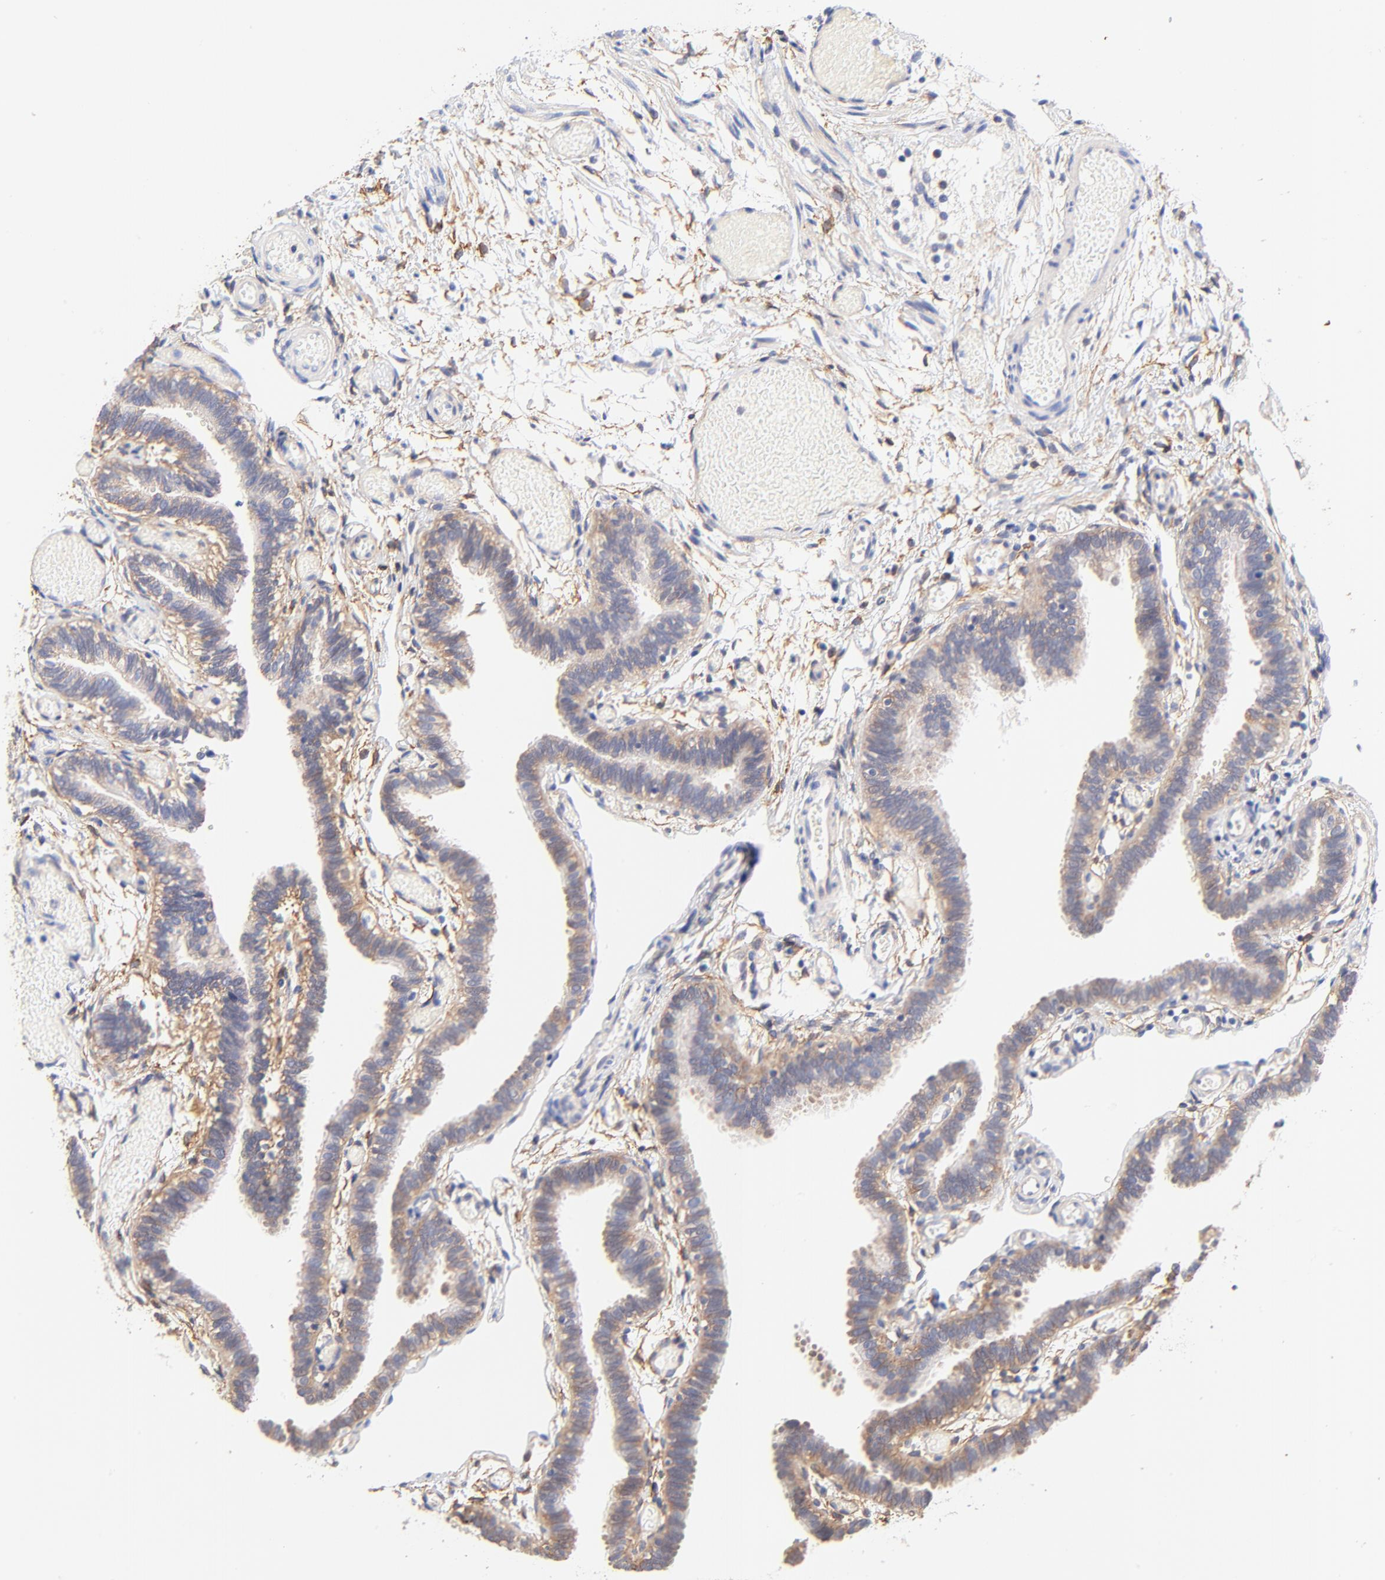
{"staining": {"intensity": "weak", "quantity": ">75%", "location": "cytoplasmic/membranous"}, "tissue": "fallopian tube", "cell_type": "Glandular cells", "image_type": "normal", "snomed": [{"axis": "morphology", "description": "Normal tissue, NOS"}, {"axis": "topography", "description": "Fallopian tube"}], "caption": "Glandular cells exhibit low levels of weak cytoplasmic/membranous staining in approximately >75% of cells in benign fallopian tube.", "gene": "PTK7", "patient": {"sex": "female", "age": 29}}